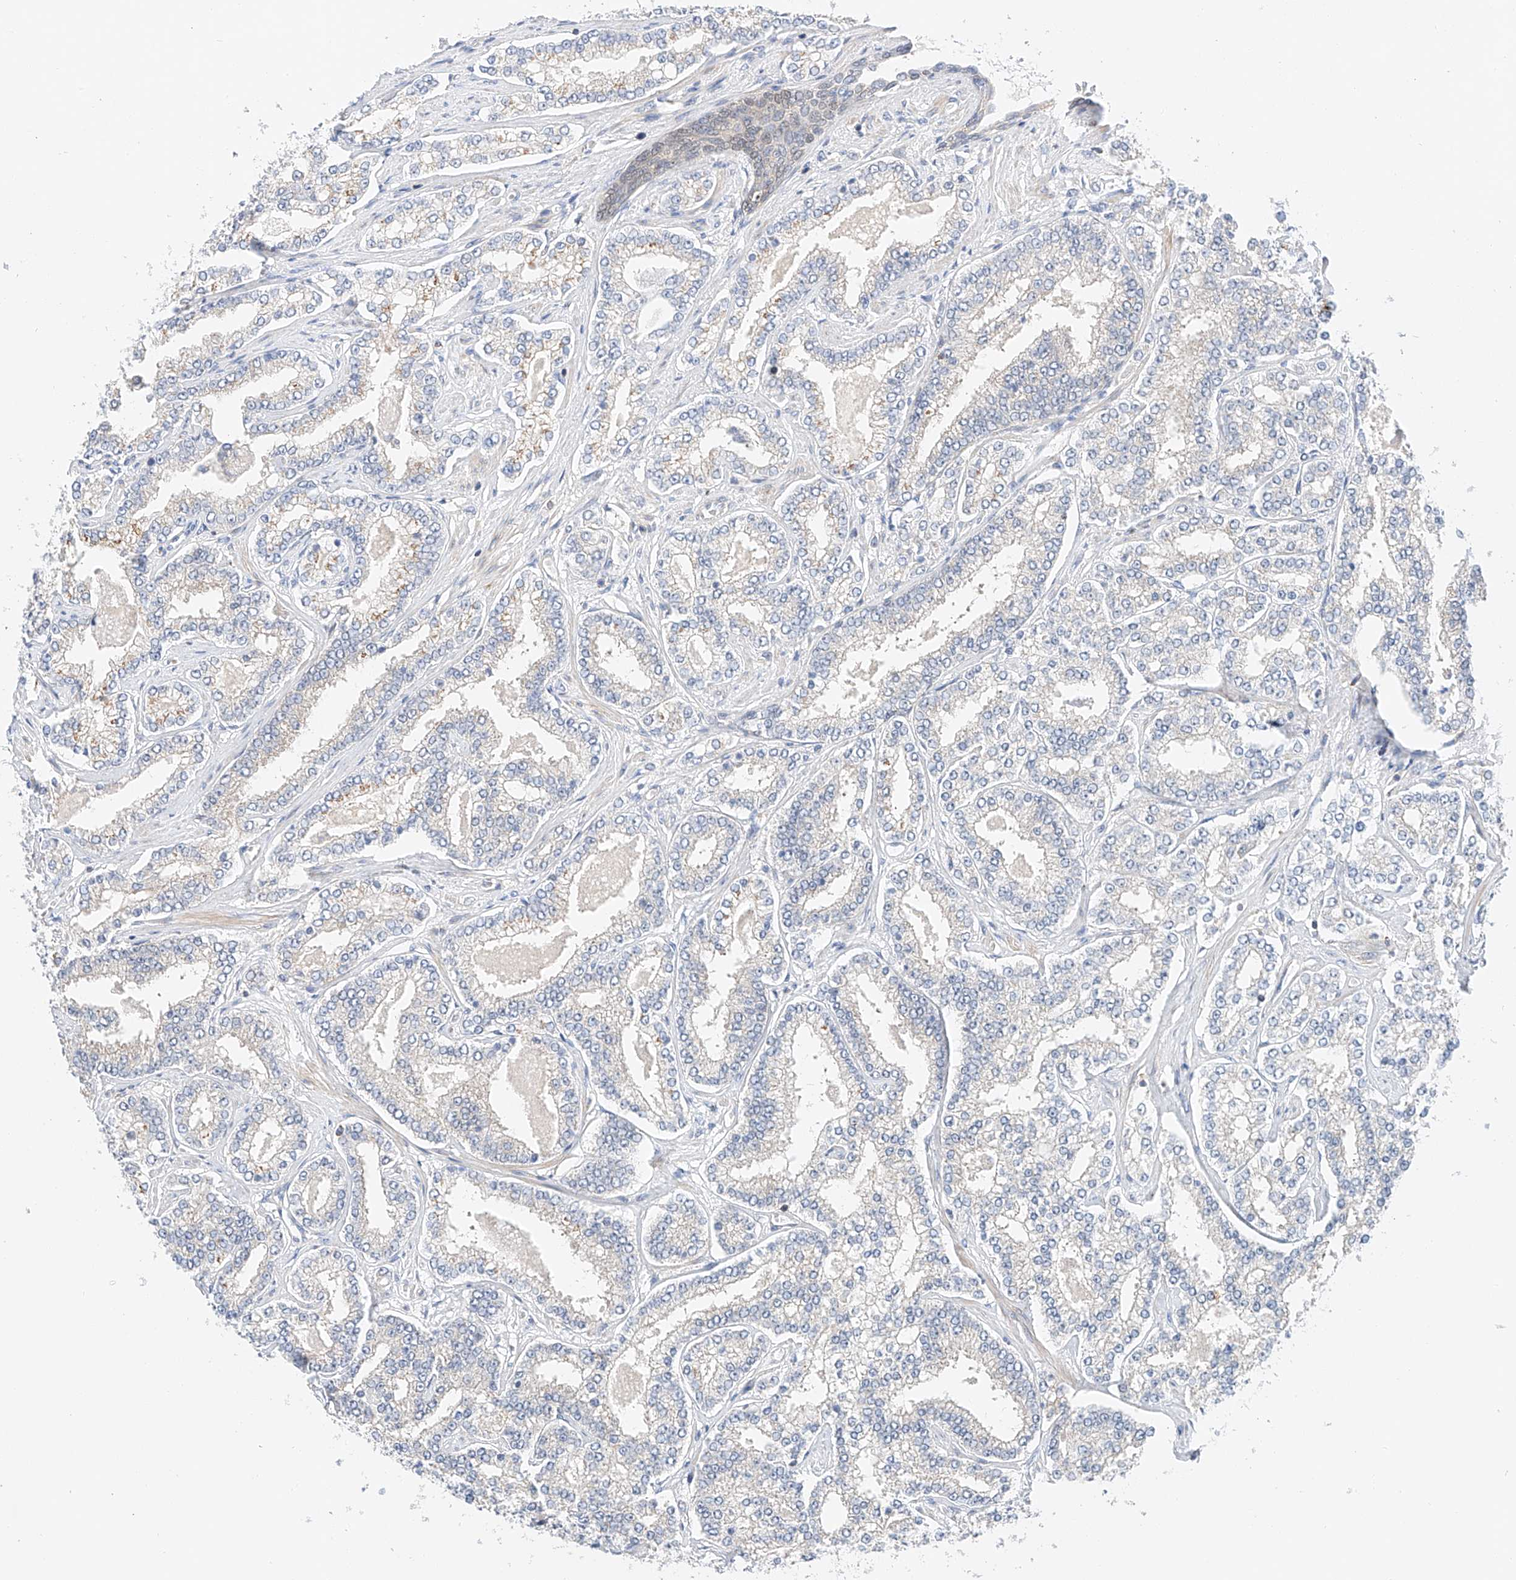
{"staining": {"intensity": "negative", "quantity": "none", "location": "none"}, "tissue": "prostate cancer", "cell_type": "Tumor cells", "image_type": "cancer", "snomed": [{"axis": "morphology", "description": "Normal tissue, NOS"}, {"axis": "morphology", "description": "Adenocarcinoma, High grade"}, {"axis": "topography", "description": "Prostate"}], "caption": "Prostate cancer stained for a protein using immunohistochemistry (IHC) exhibits no staining tumor cells.", "gene": "MFN2", "patient": {"sex": "male", "age": 83}}